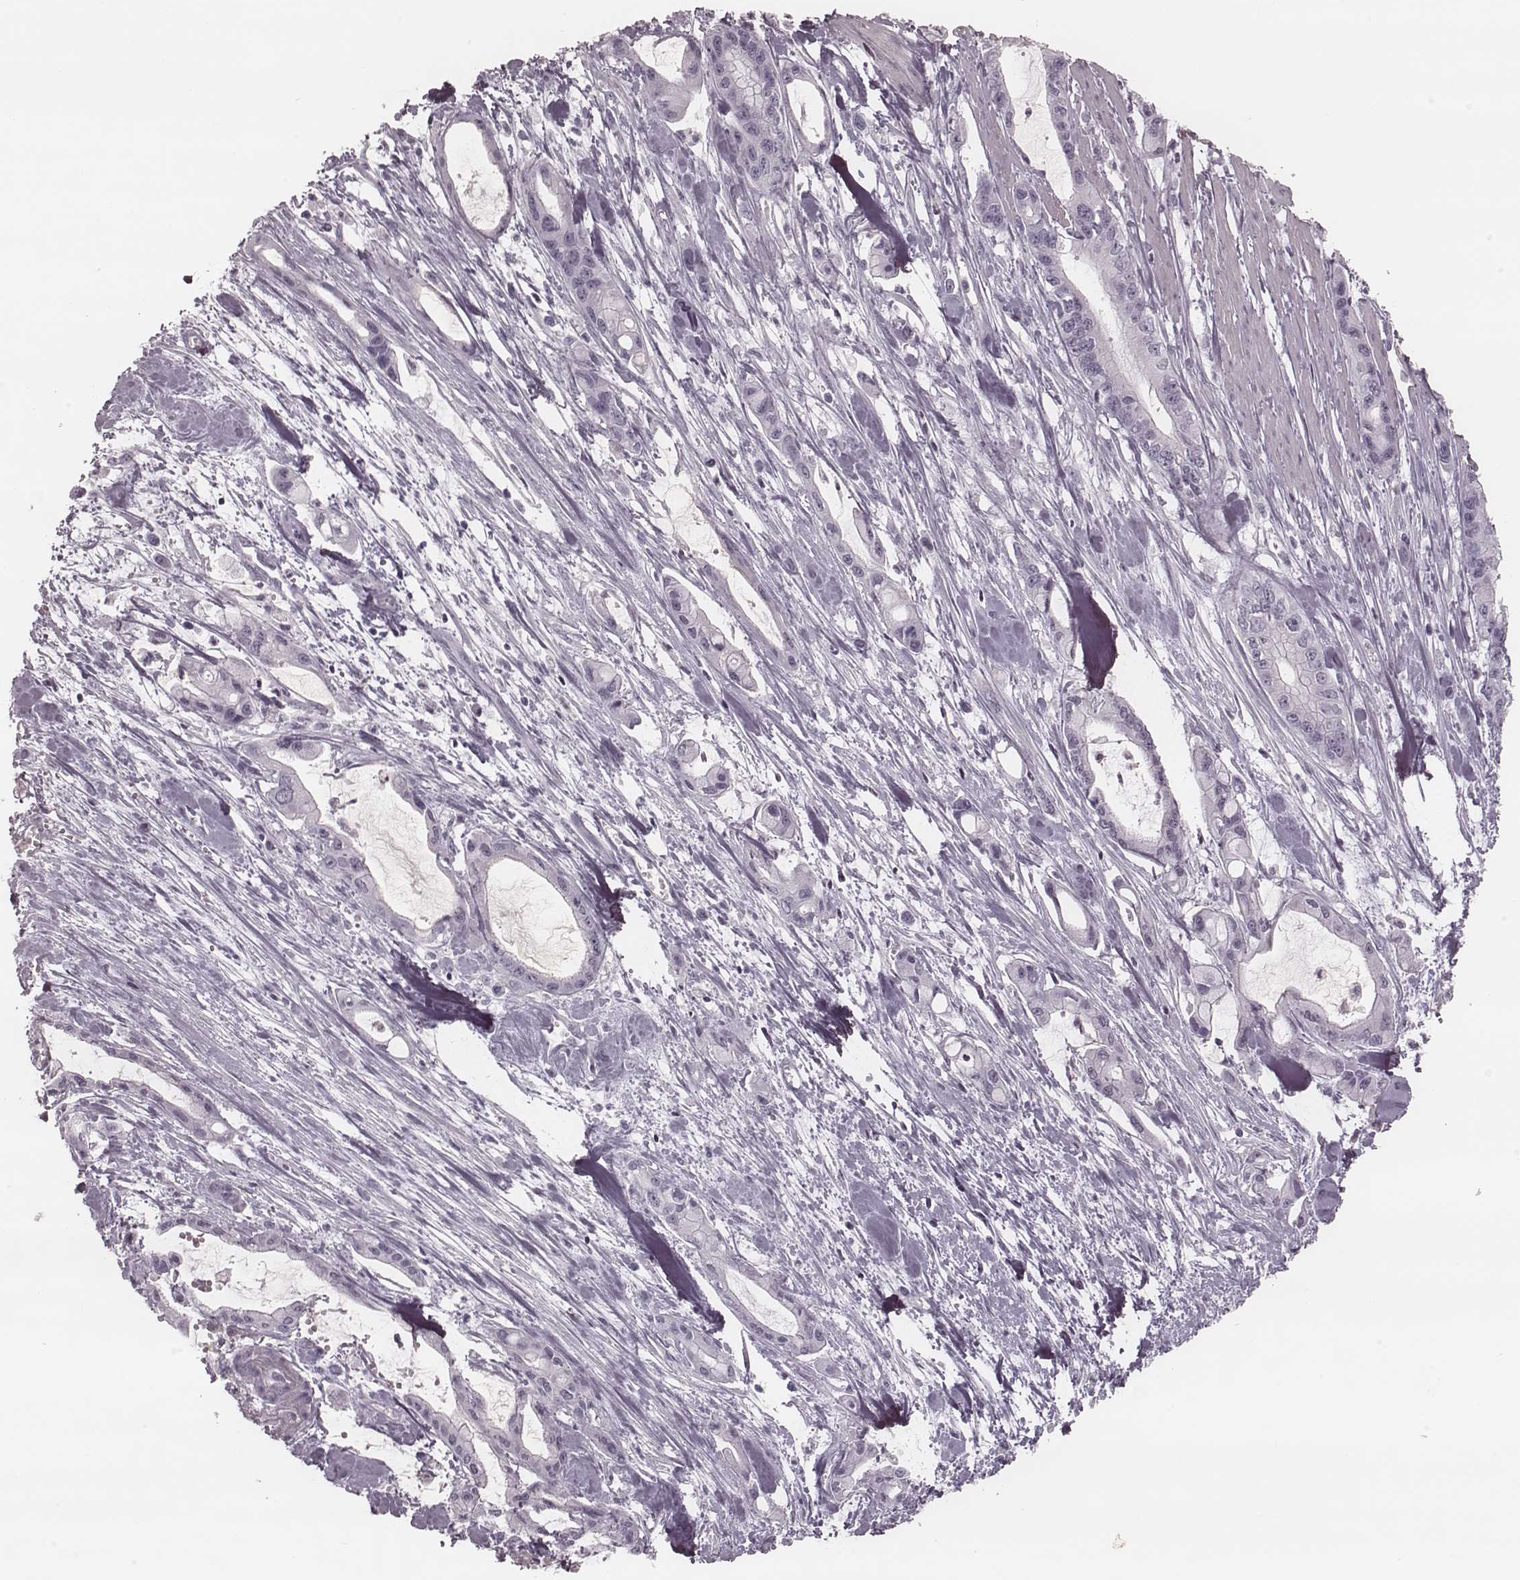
{"staining": {"intensity": "negative", "quantity": "none", "location": "none"}, "tissue": "pancreatic cancer", "cell_type": "Tumor cells", "image_type": "cancer", "snomed": [{"axis": "morphology", "description": "Adenocarcinoma, NOS"}, {"axis": "topography", "description": "Pancreas"}], "caption": "Human pancreatic cancer (adenocarcinoma) stained for a protein using IHC shows no staining in tumor cells.", "gene": "KRT74", "patient": {"sex": "male", "age": 48}}